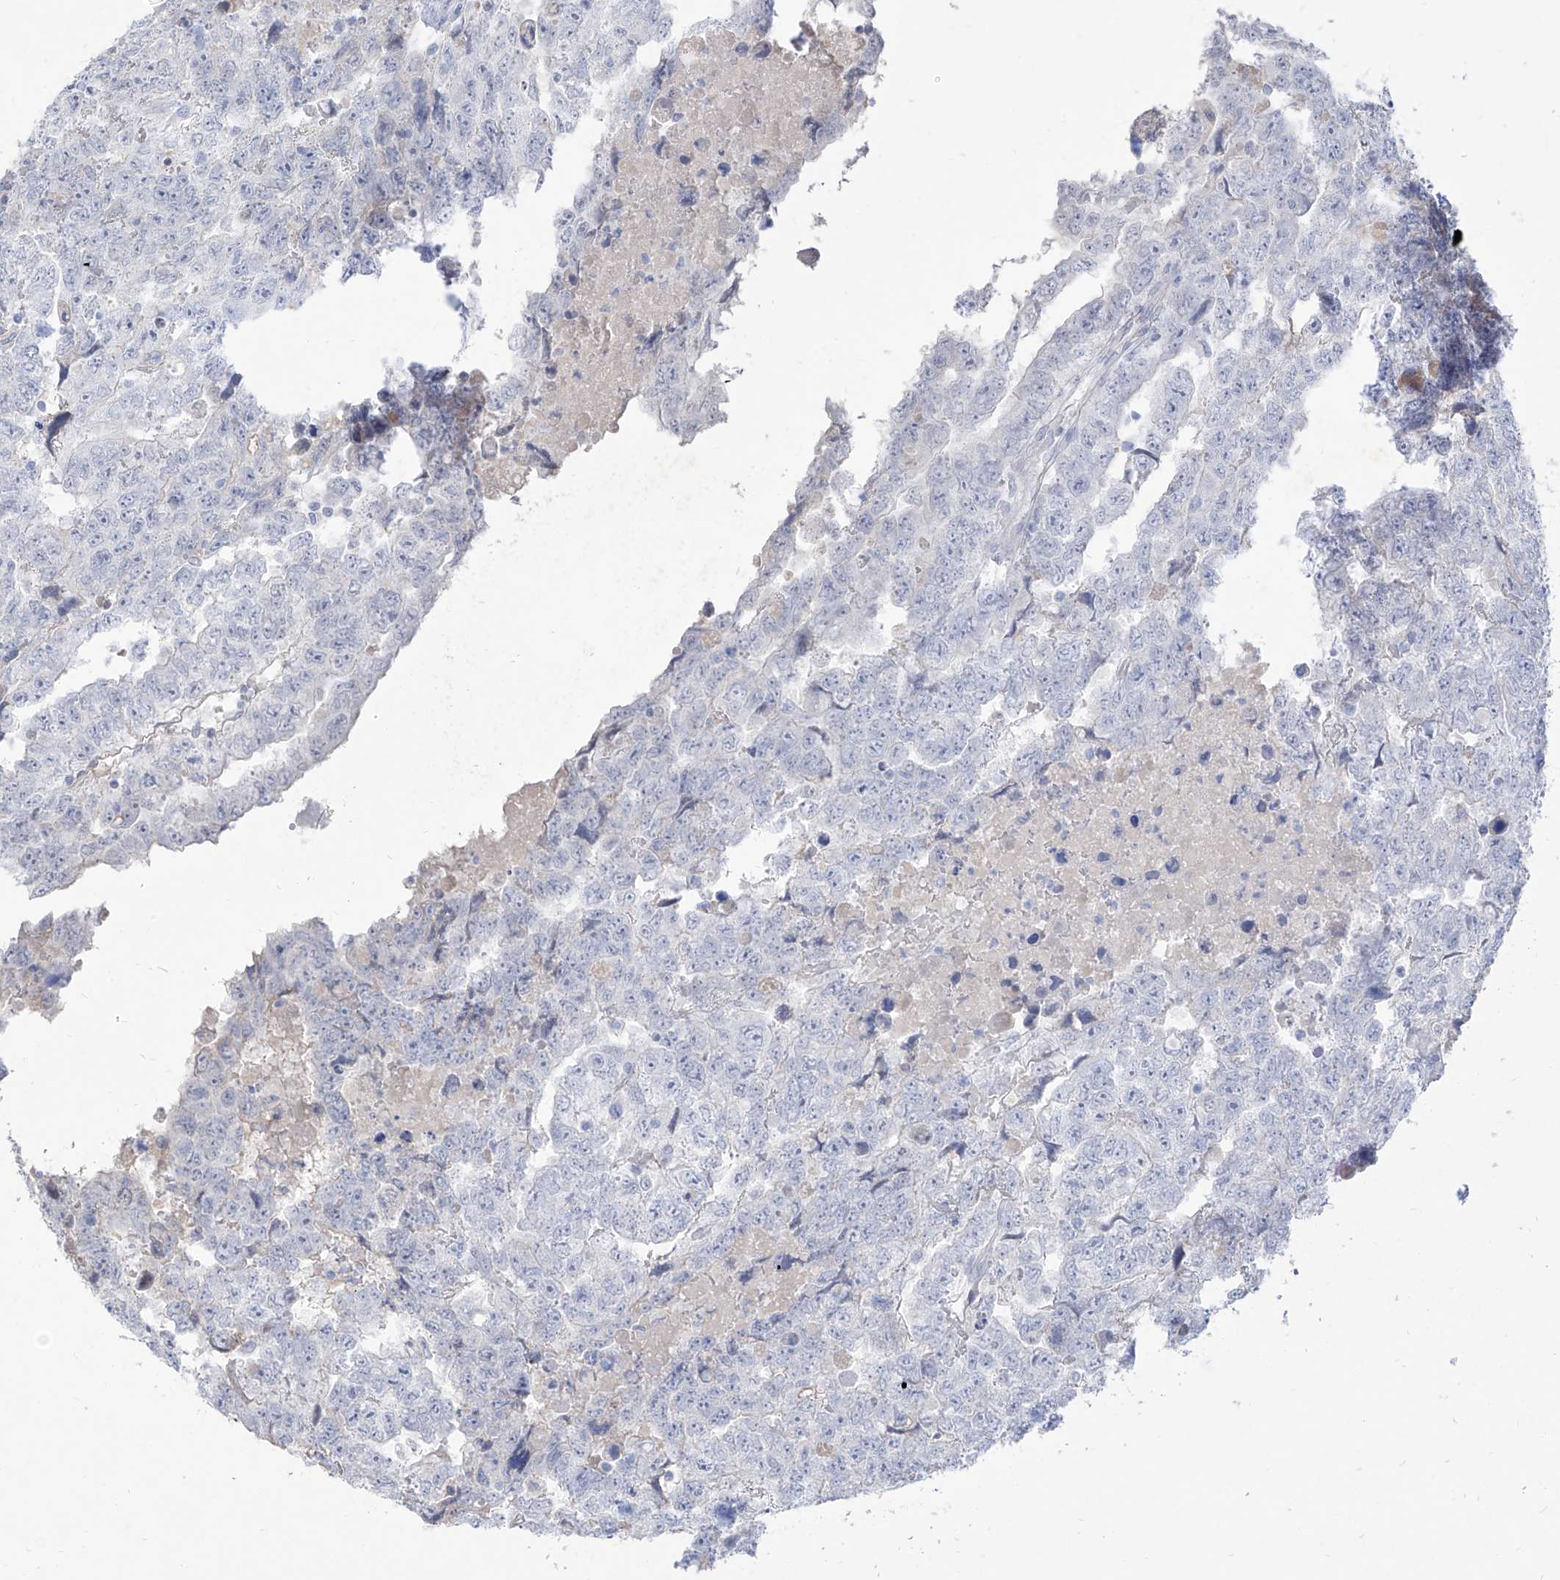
{"staining": {"intensity": "negative", "quantity": "none", "location": "none"}, "tissue": "testis cancer", "cell_type": "Tumor cells", "image_type": "cancer", "snomed": [{"axis": "morphology", "description": "Carcinoma, Embryonal, NOS"}, {"axis": "topography", "description": "Testis"}], "caption": "Tumor cells show no significant staining in testis embryonal carcinoma.", "gene": "TGM4", "patient": {"sex": "male", "age": 36}}